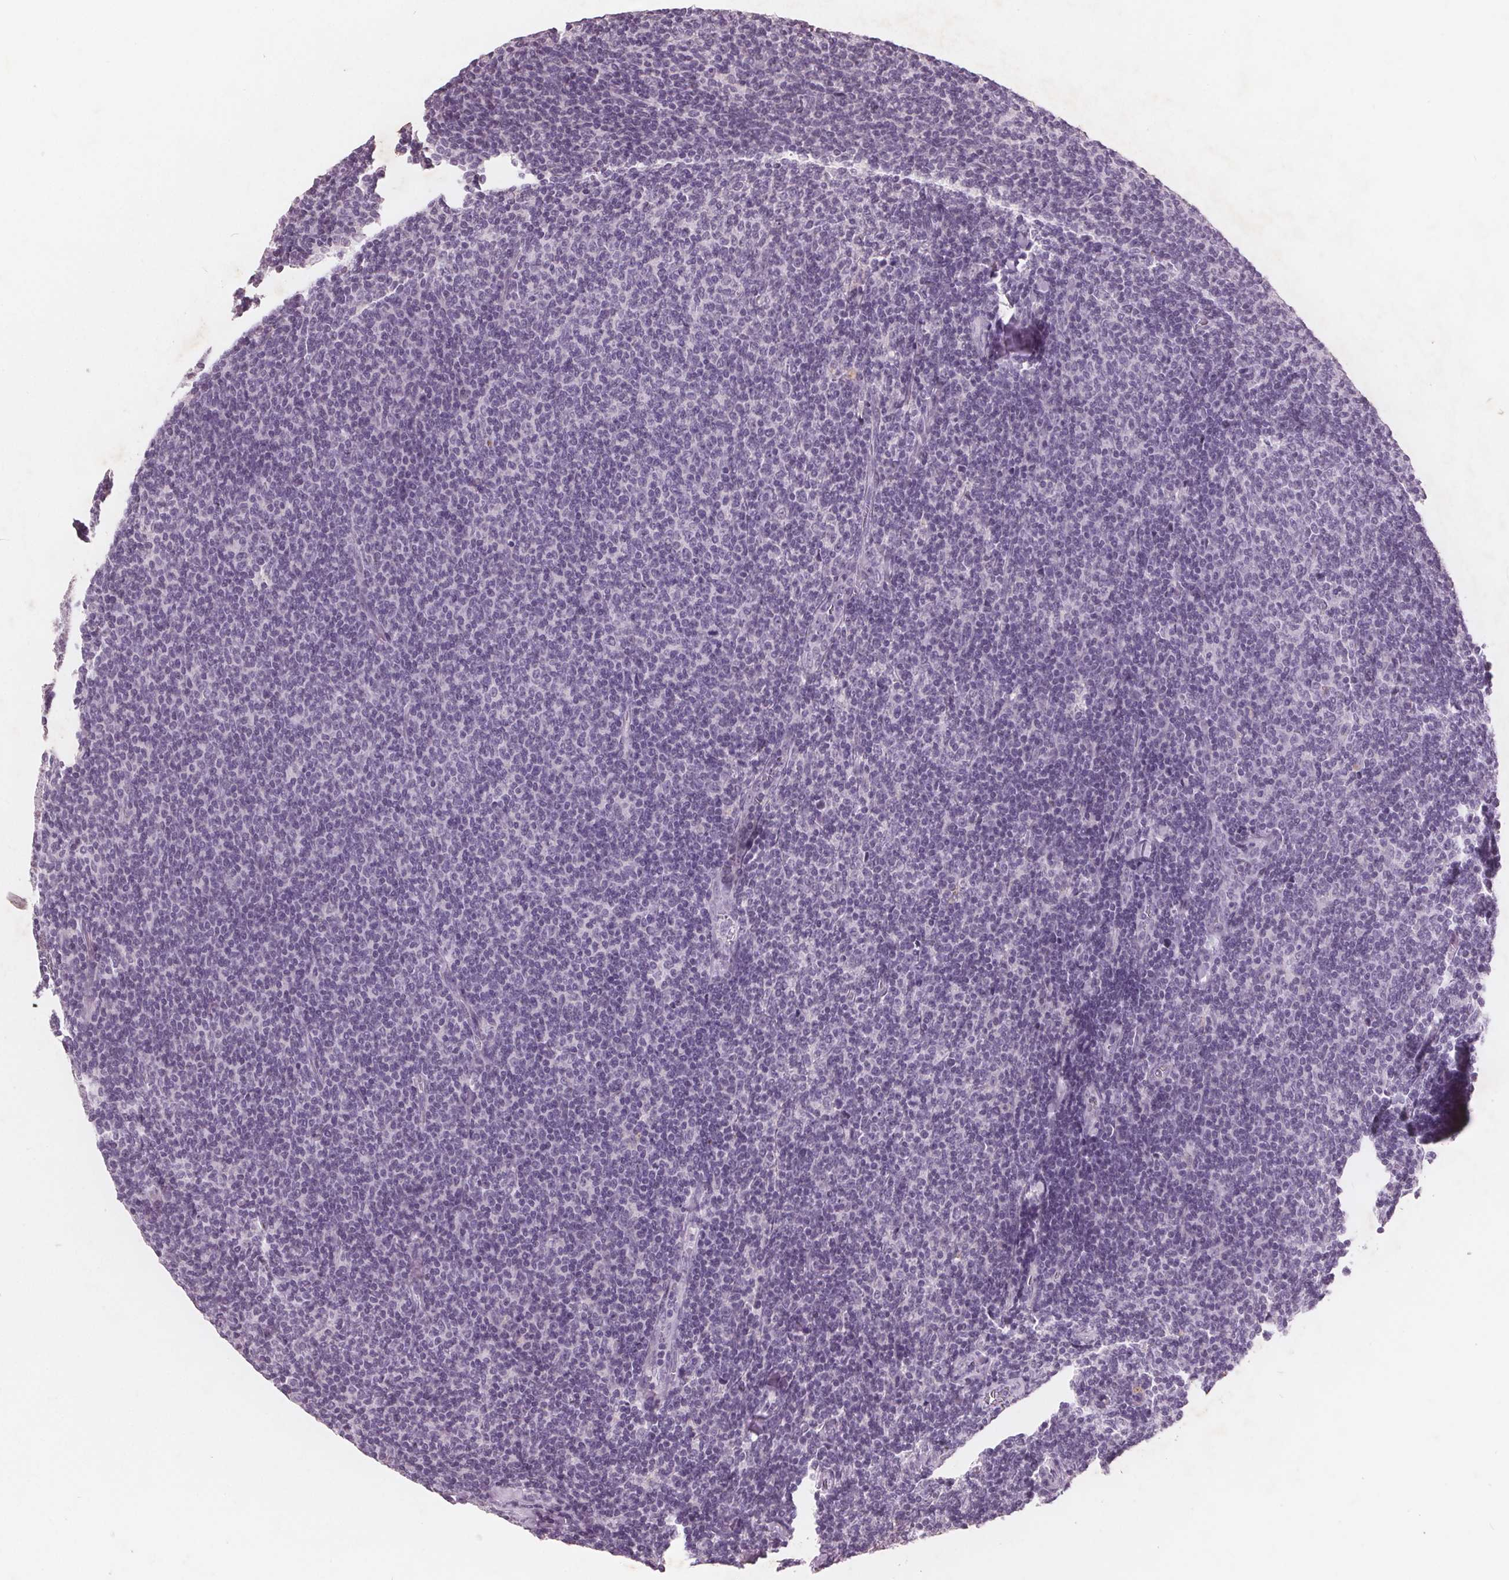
{"staining": {"intensity": "negative", "quantity": "none", "location": "none"}, "tissue": "lymphoma", "cell_type": "Tumor cells", "image_type": "cancer", "snomed": [{"axis": "morphology", "description": "Malignant lymphoma, non-Hodgkin's type, Low grade"}, {"axis": "topography", "description": "Lymph node"}], "caption": "A high-resolution histopathology image shows immunohistochemistry (IHC) staining of lymphoma, which demonstrates no significant expression in tumor cells.", "gene": "PTPN14", "patient": {"sex": "male", "age": 52}}